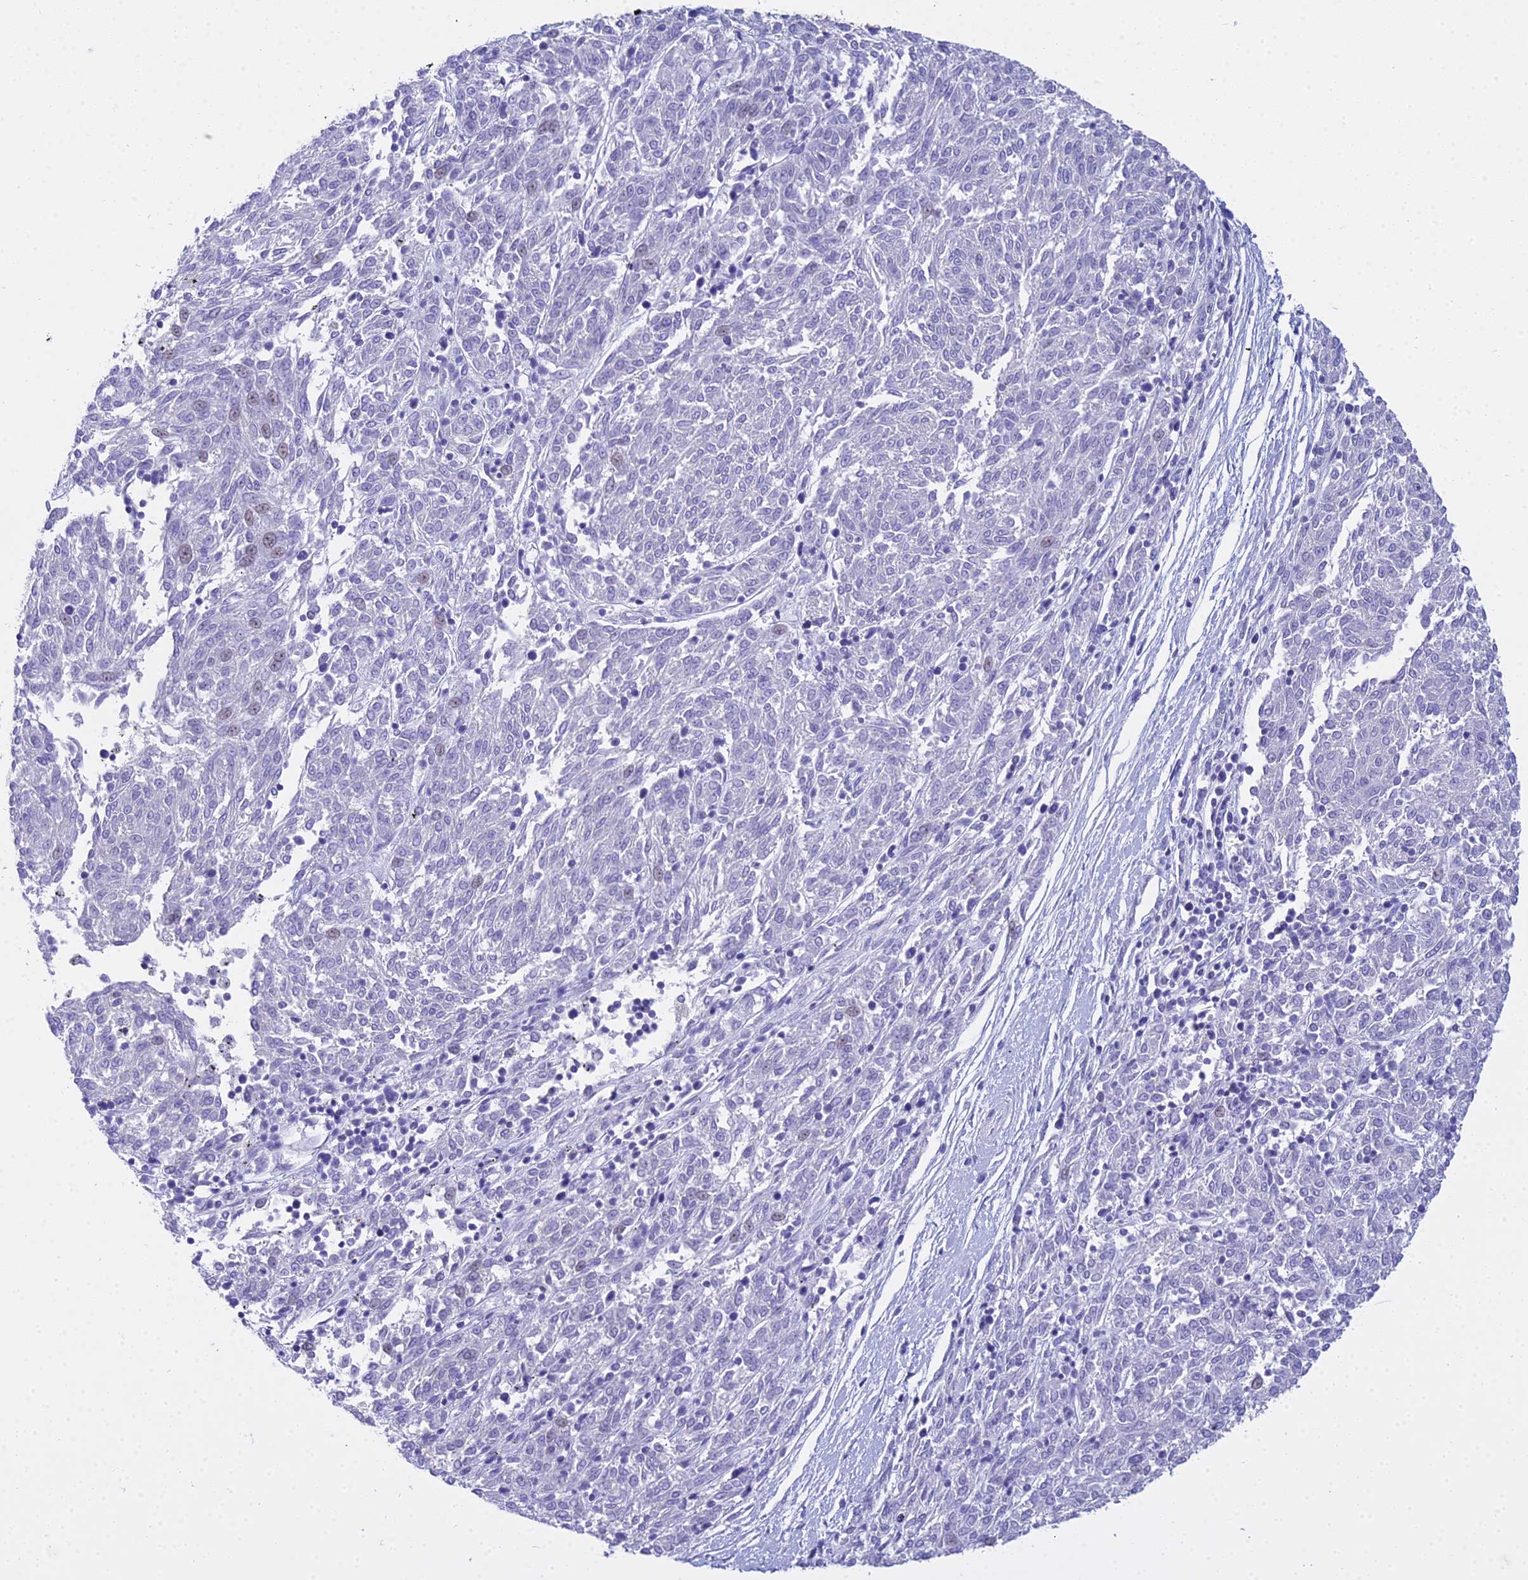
{"staining": {"intensity": "negative", "quantity": "none", "location": "none"}, "tissue": "melanoma", "cell_type": "Tumor cells", "image_type": "cancer", "snomed": [{"axis": "morphology", "description": "Malignant melanoma, NOS"}, {"axis": "topography", "description": "Skin"}], "caption": "Immunohistochemistry micrograph of human melanoma stained for a protein (brown), which shows no staining in tumor cells.", "gene": "ZMIZ1", "patient": {"sex": "female", "age": 72}}